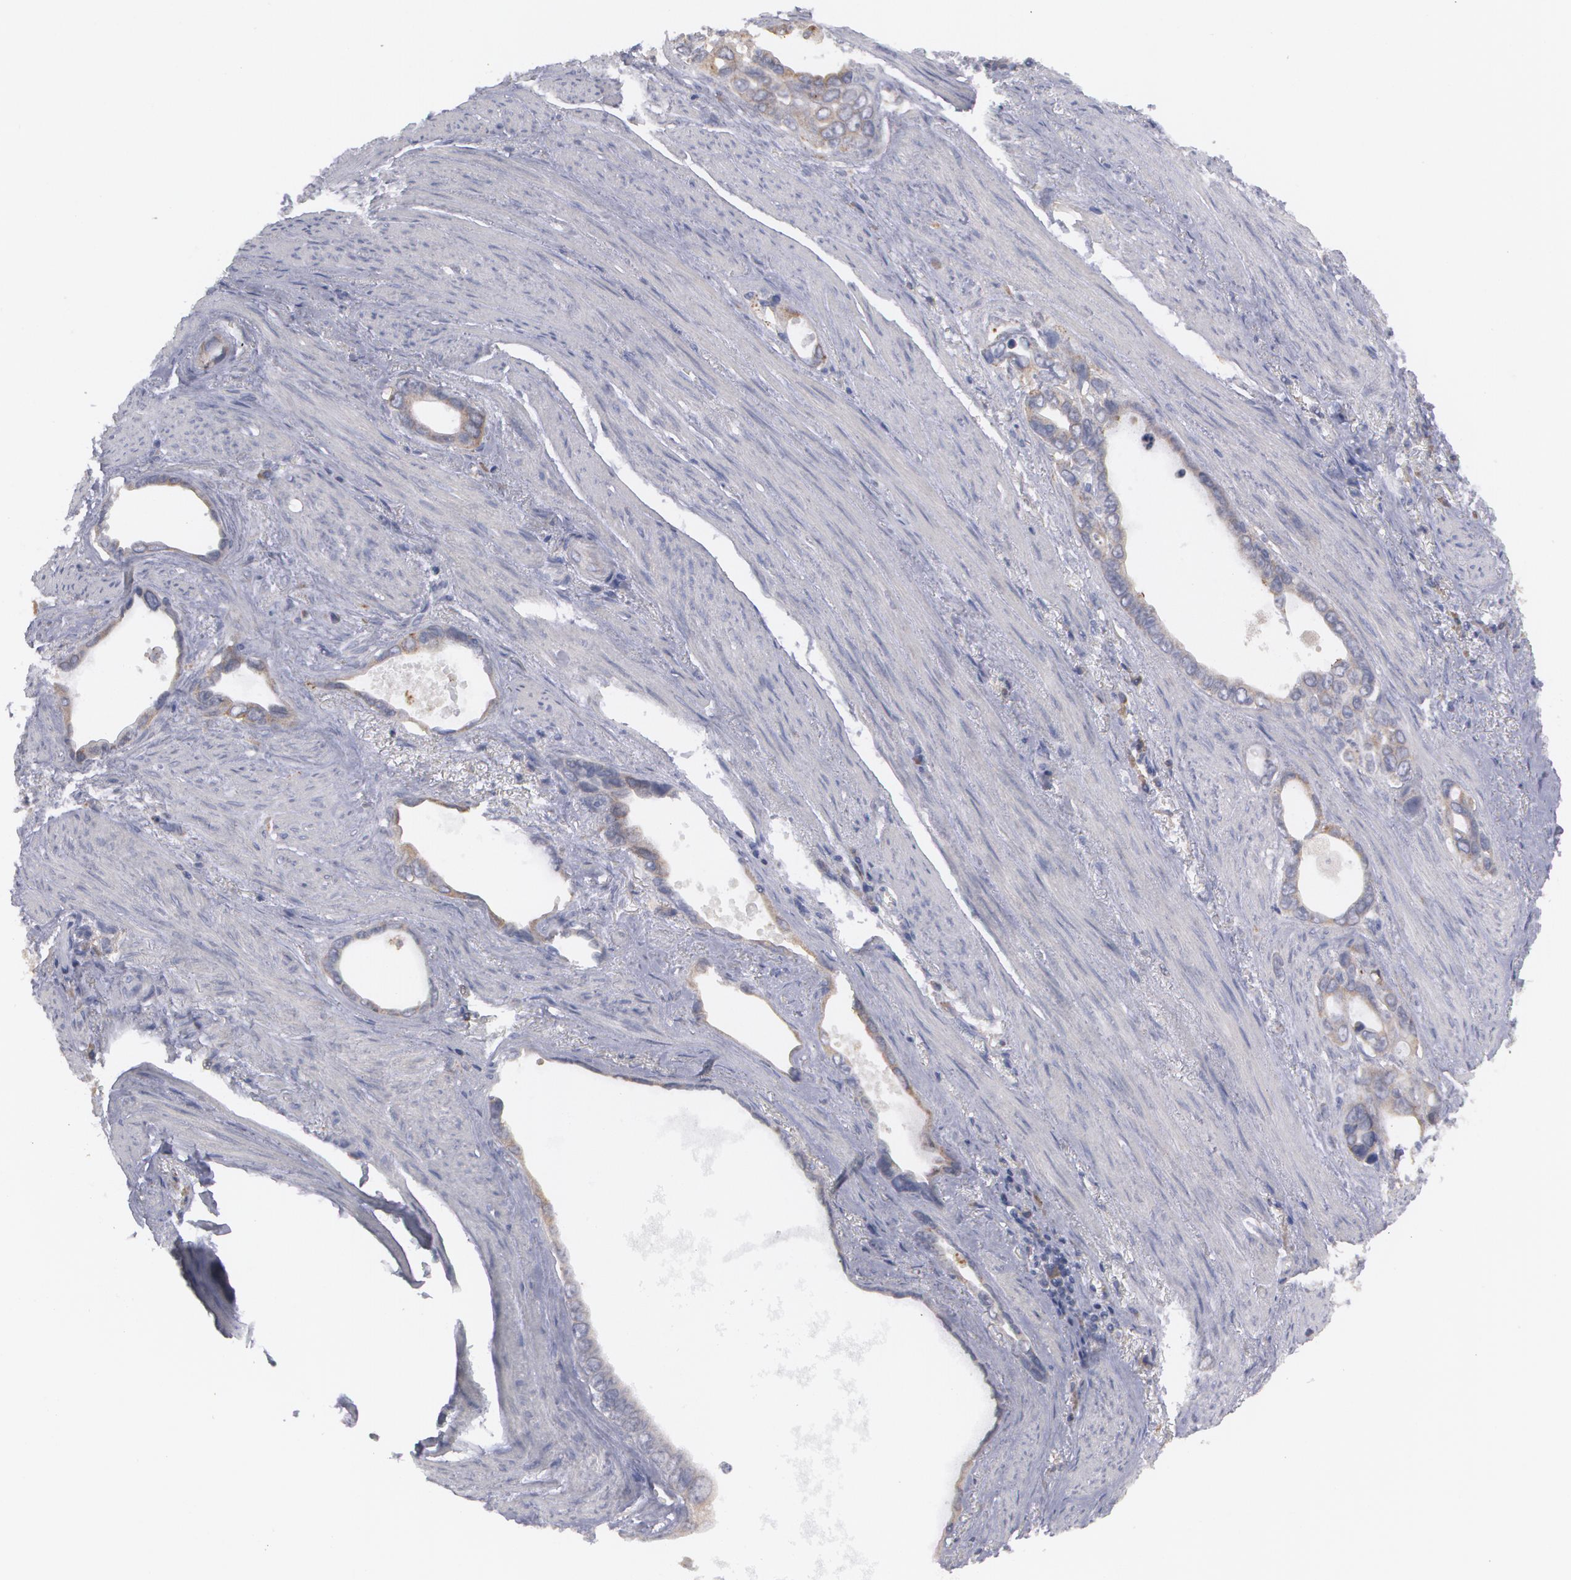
{"staining": {"intensity": "moderate", "quantity": ">75%", "location": "cytoplasmic/membranous"}, "tissue": "stomach cancer", "cell_type": "Tumor cells", "image_type": "cancer", "snomed": [{"axis": "morphology", "description": "Adenocarcinoma, NOS"}, {"axis": "topography", "description": "Stomach"}], "caption": "Protein analysis of stomach cancer tissue shows moderate cytoplasmic/membranous positivity in about >75% of tumor cells. (Stains: DAB (3,3'-diaminobenzidine) in brown, nuclei in blue, Microscopy: brightfield microscopy at high magnification).", "gene": "MTHFD1", "patient": {"sex": "male", "age": 78}}